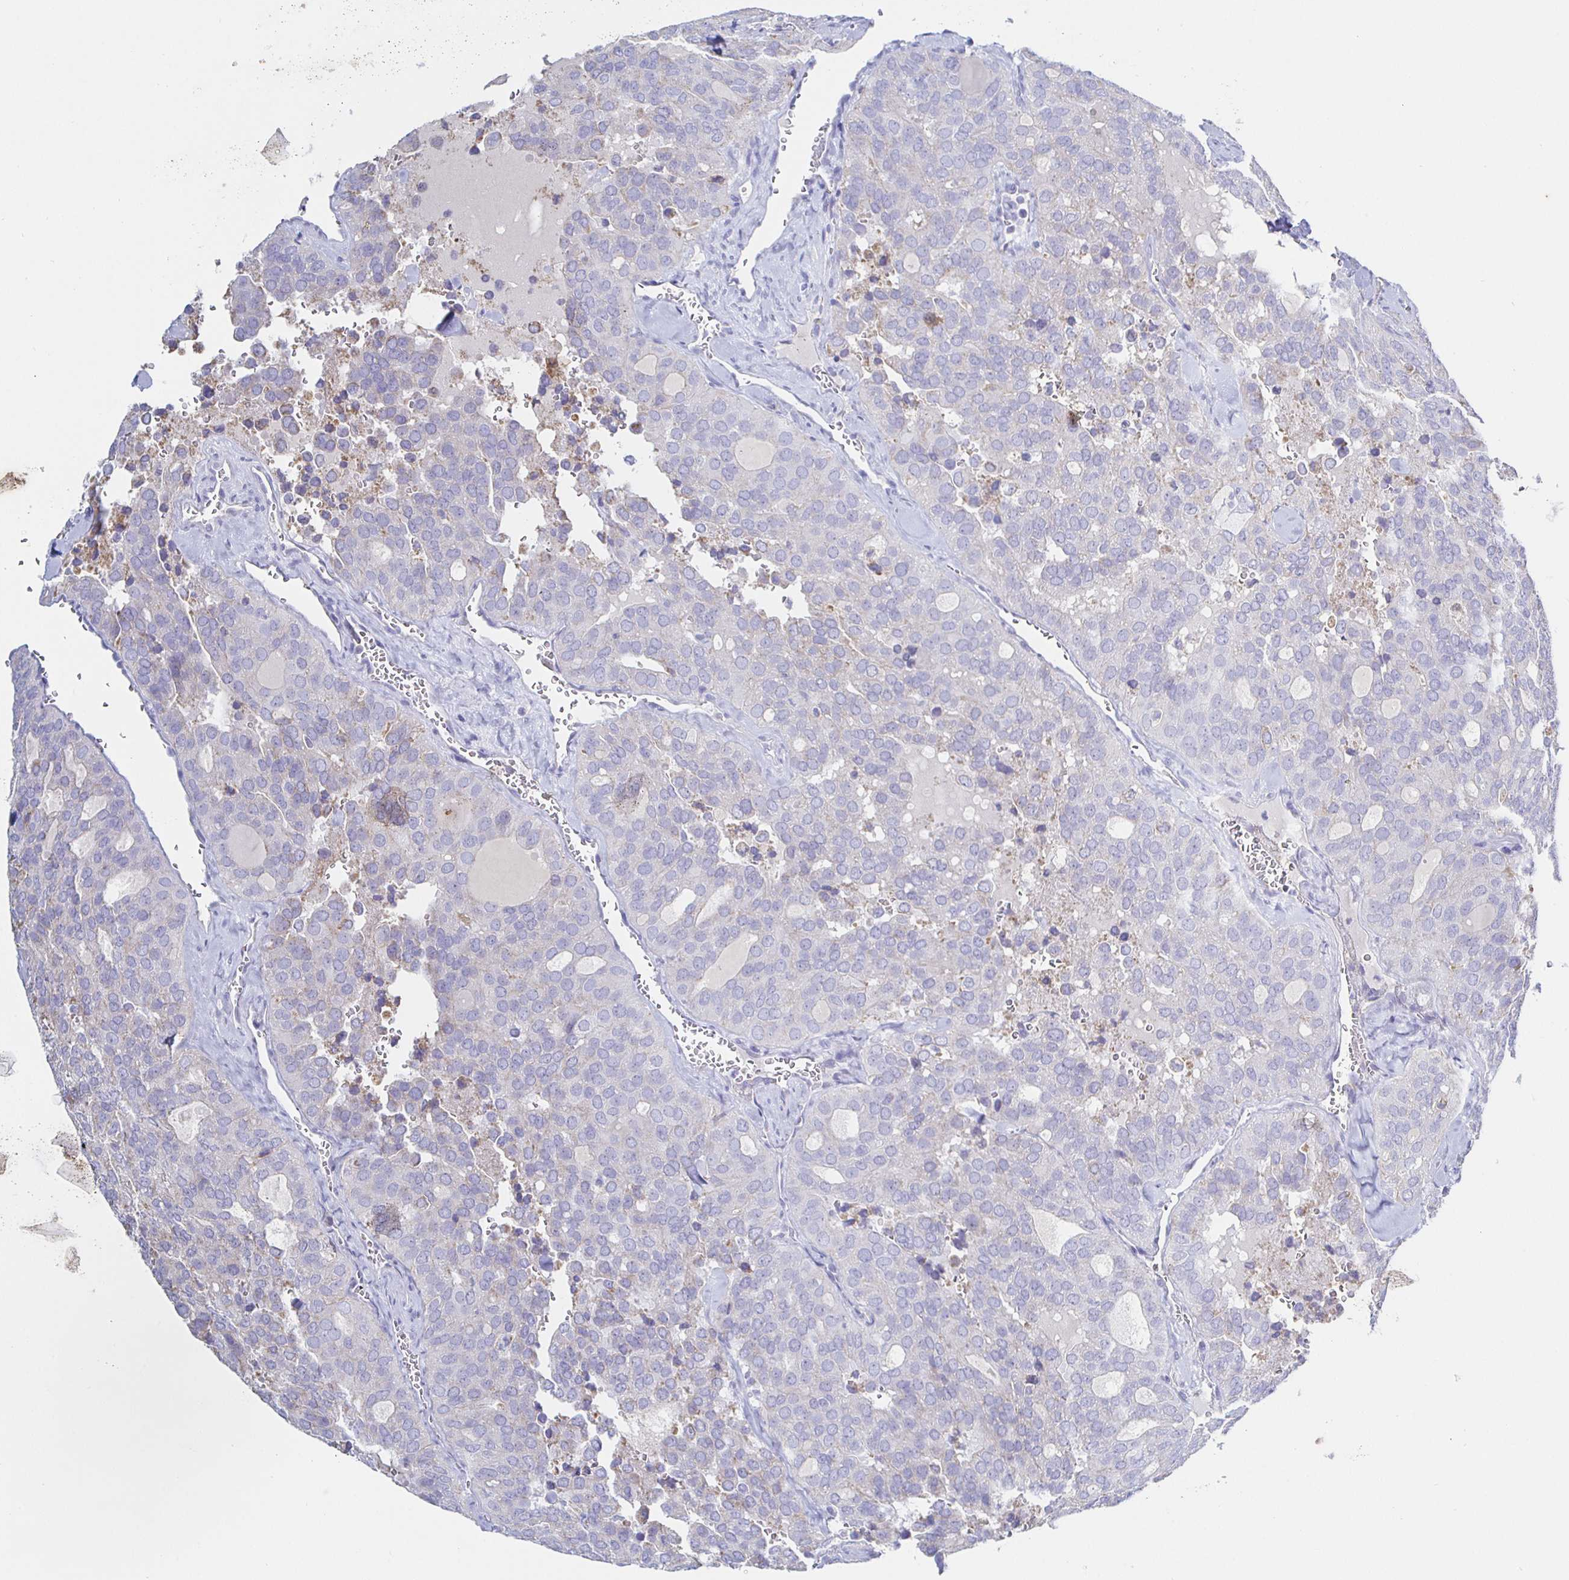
{"staining": {"intensity": "negative", "quantity": "none", "location": "none"}, "tissue": "thyroid cancer", "cell_type": "Tumor cells", "image_type": "cancer", "snomed": [{"axis": "morphology", "description": "Follicular adenoma carcinoma, NOS"}, {"axis": "topography", "description": "Thyroid gland"}], "caption": "IHC image of thyroid cancer stained for a protein (brown), which exhibits no staining in tumor cells.", "gene": "SYNGR4", "patient": {"sex": "male", "age": 75}}